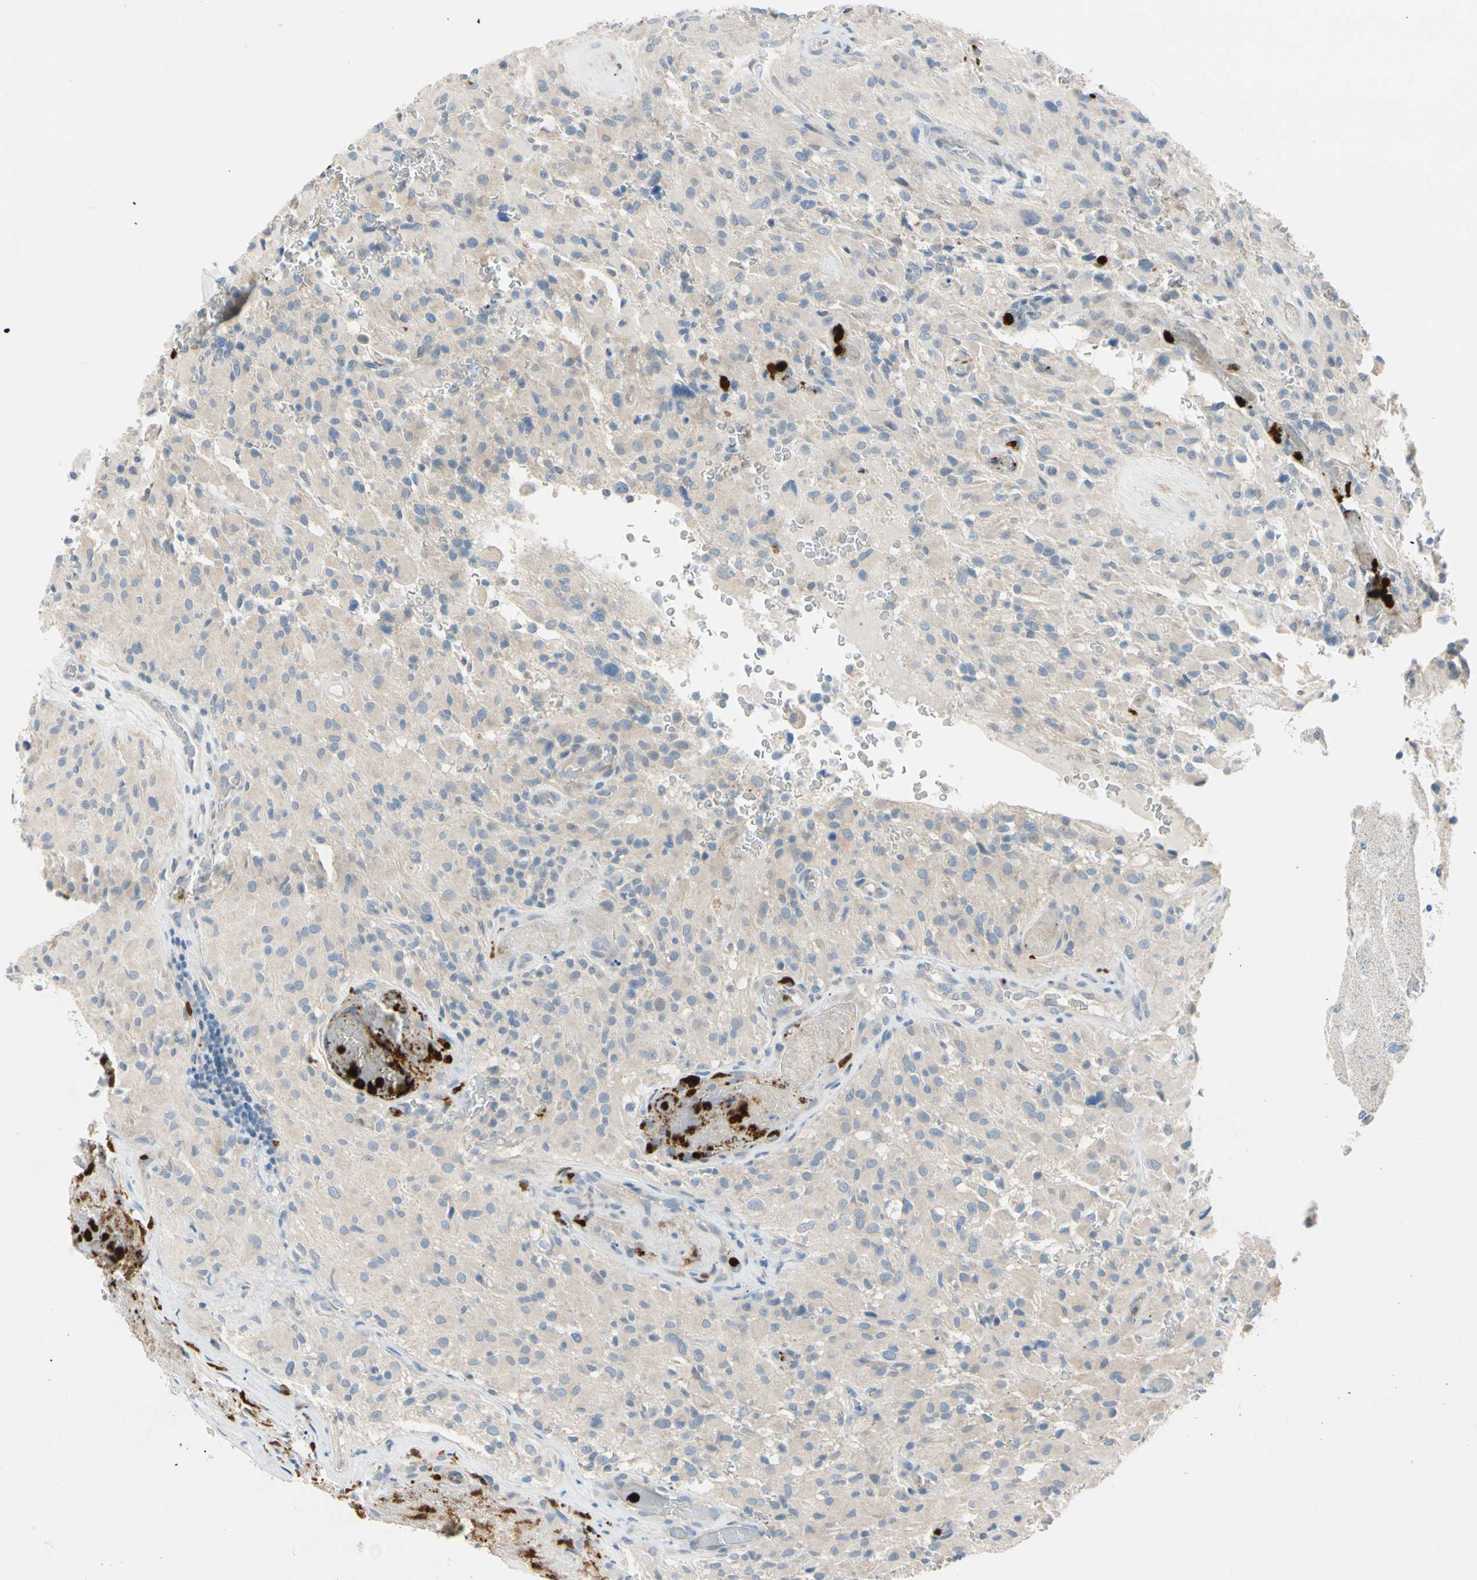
{"staining": {"intensity": "weak", "quantity": "25%-75%", "location": "cytoplasmic/membranous"}, "tissue": "glioma", "cell_type": "Tumor cells", "image_type": "cancer", "snomed": [{"axis": "morphology", "description": "Glioma, malignant, High grade"}, {"axis": "topography", "description": "Brain"}], "caption": "This histopathology image reveals immunohistochemistry staining of human glioma, with low weak cytoplasmic/membranous positivity in approximately 25%-75% of tumor cells.", "gene": "TRAF5", "patient": {"sex": "male", "age": 71}}